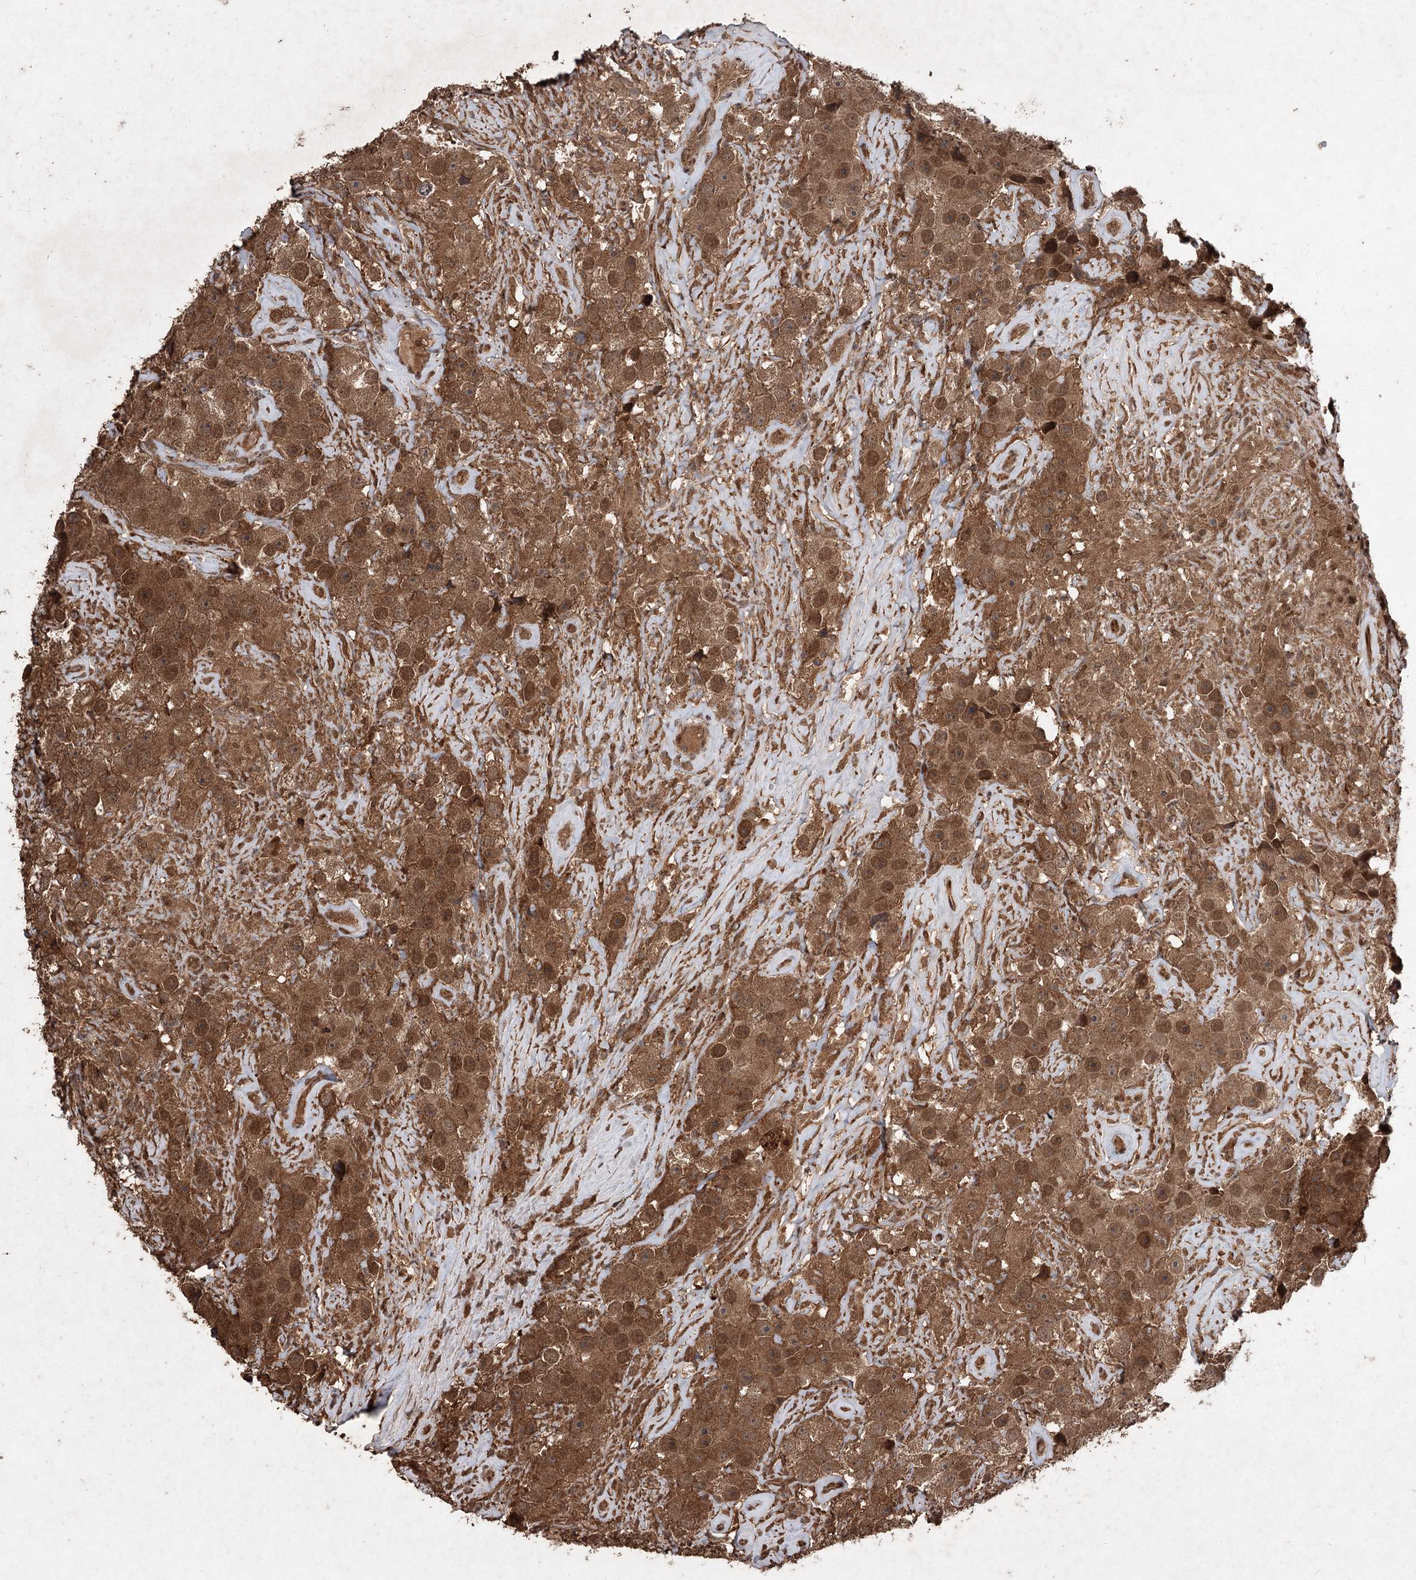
{"staining": {"intensity": "moderate", "quantity": ">75%", "location": "cytoplasmic/membranous,nuclear"}, "tissue": "testis cancer", "cell_type": "Tumor cells", "image_type": "cancer", "snomed": [{"axis": "morphology", "description": "Seminoma, NOS"}, {"axis": "topography", "description": "Testis"}], "caption": "Brown immunohistochemical staining in human testis seminoma demonstrates moderate cytoplasmic/membranous and nuclear positivity in about >75% of tumor cells.", "gene": "FBXO7", "patient": {"sex": "male", "age": 49}}